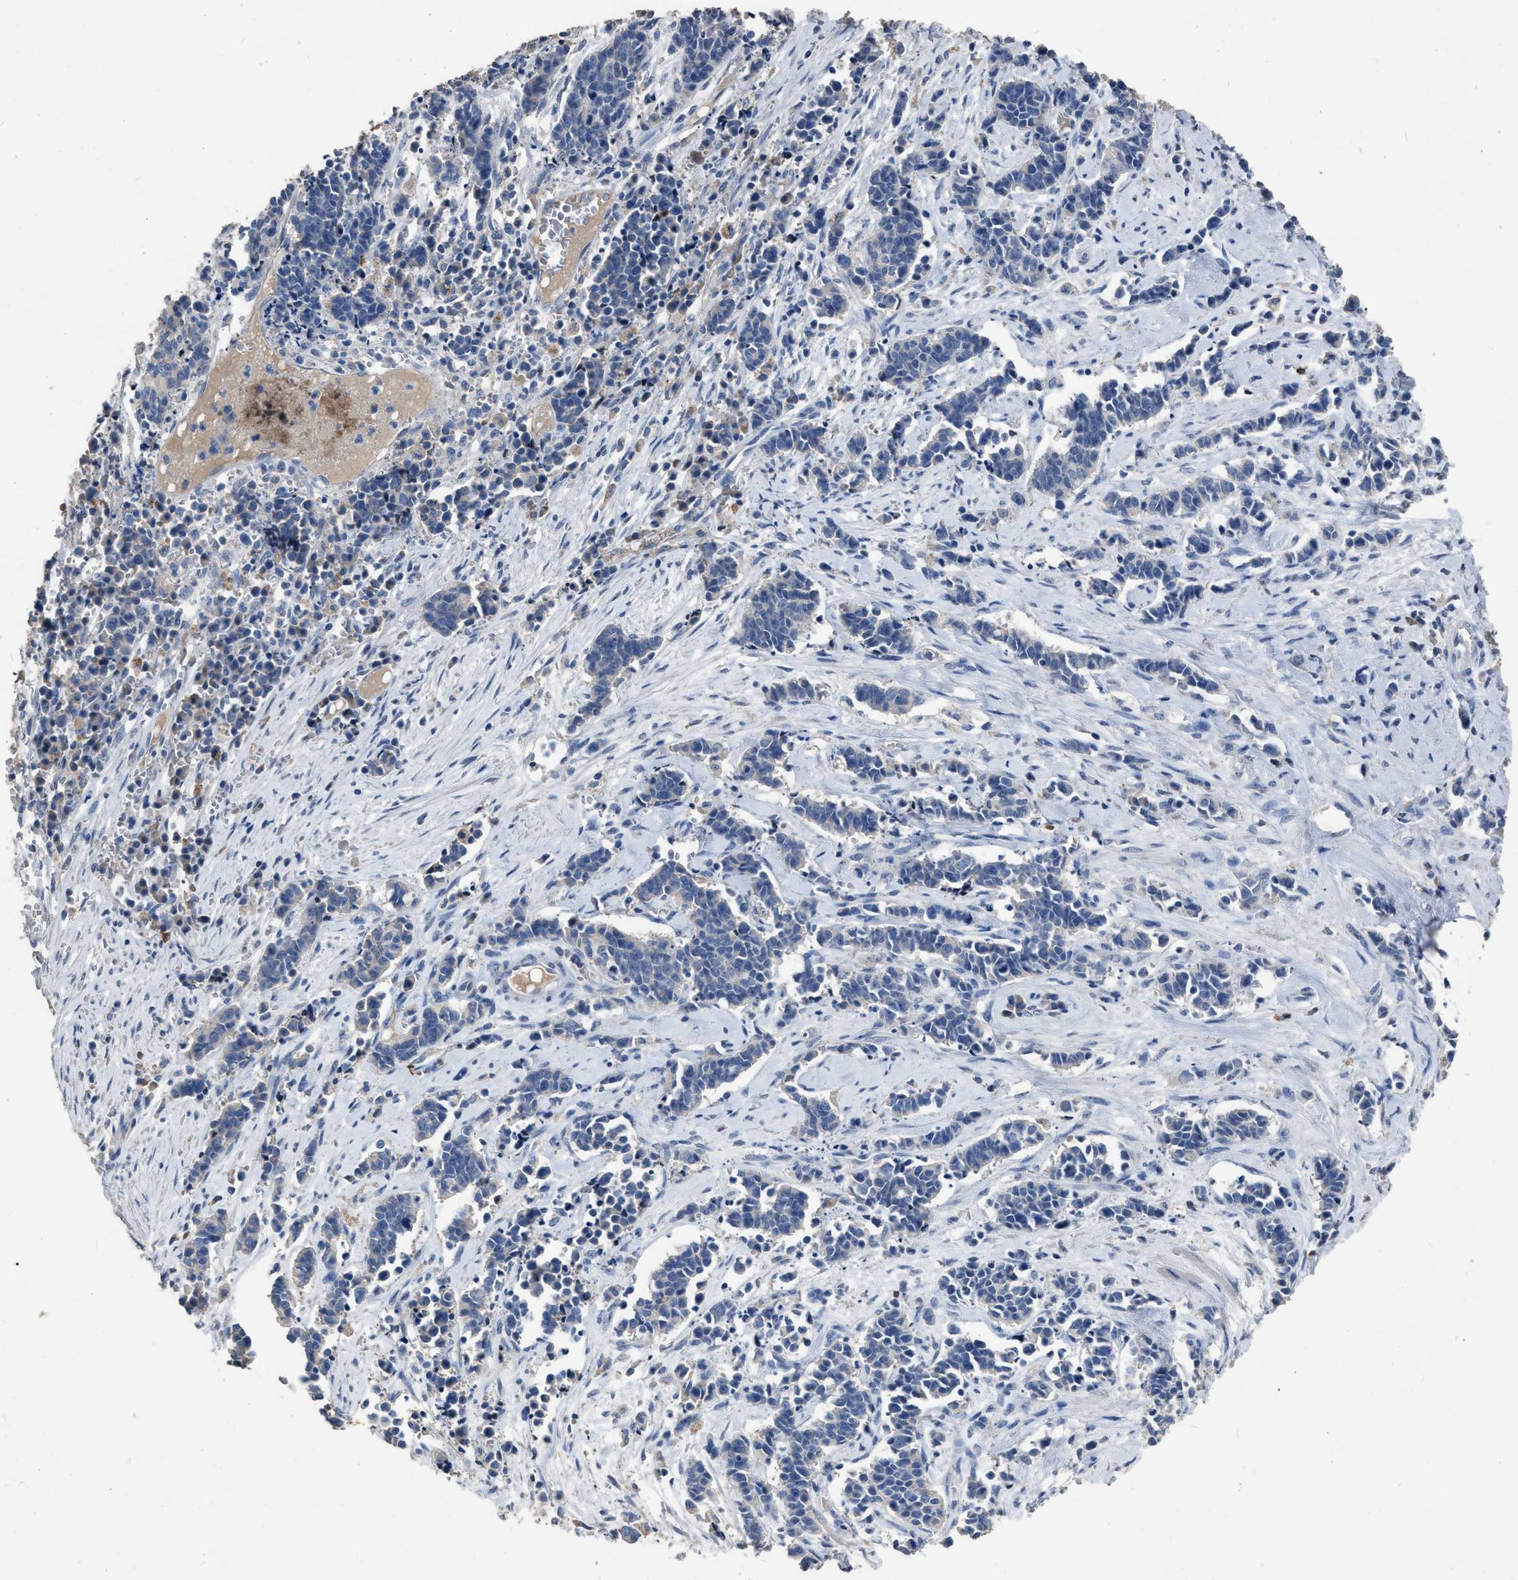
{"staining": {"intensity": "negative", "quantity": "none", "location": "none"}, "tissue": "cervical cancer", "cell_type": "Tumor cells", "image_type": "cancer", "snomed": [{"axis": "morphology", "description": "Squamous cell carcinoma, NOS"}, {"axis": "topography", "description": "Cervix"}], "caption": "This image is of cervical squamous cell carcinoma stained with immunohistochemistry (IHC) to label a protein in brown with the nuclei are counter-stained blue. There is no staining in tumor cells.", "gene": "HABP2", "patient": {"sex": "female", "age": 35}}